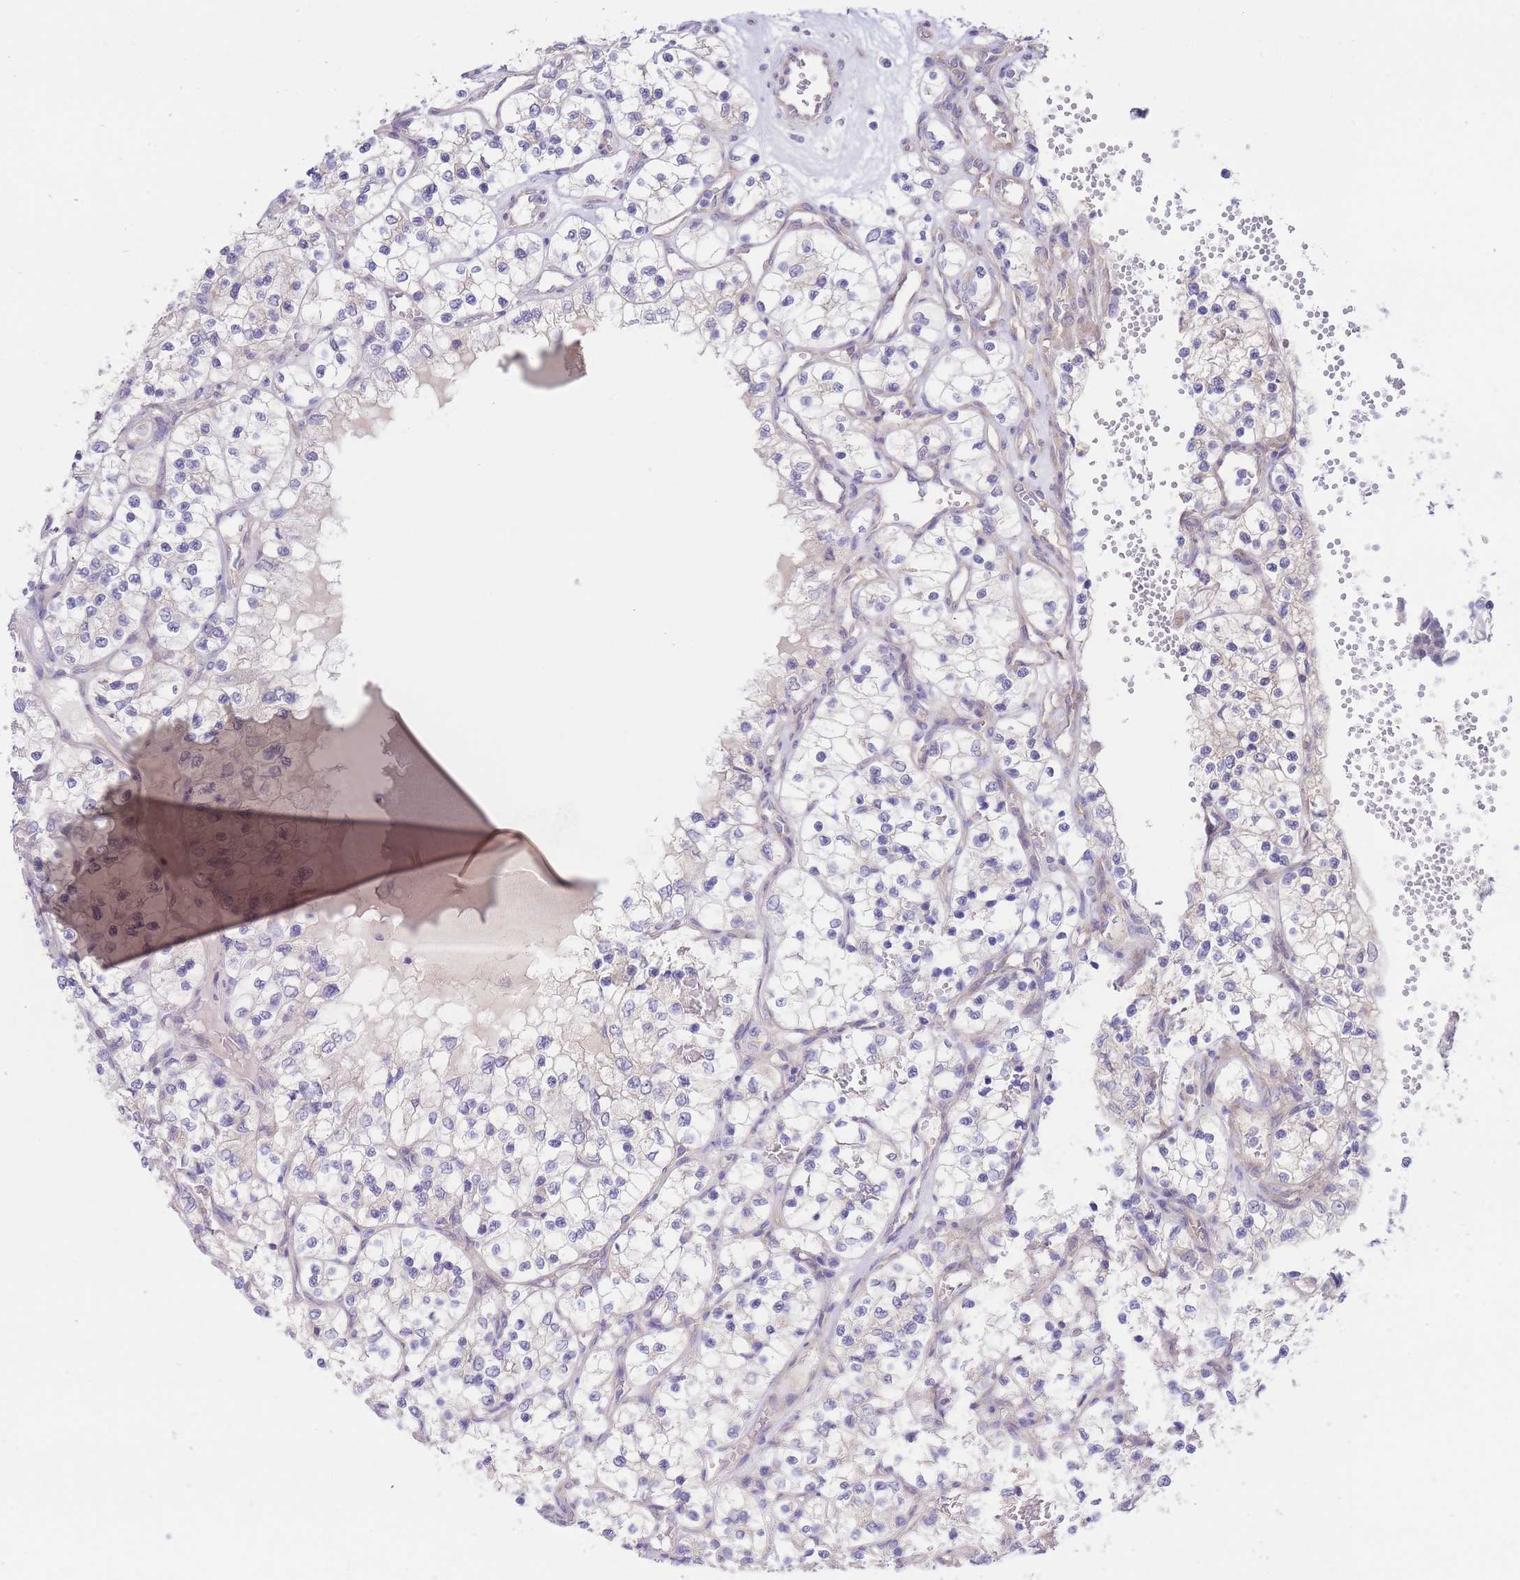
{"staining": {"intensity": "negative", "quantity": "none", "location": "none"}, "tissue": "renal cancer", "cell_type": "Tumor cells", "image_type": "cancer", "snomed": [{"axis": "morphology", "description": "Adenocarcinoma, NOS"}, {"axis": "topography", "description": "Kidney"}], "caption": "IHC histopathology image of renal cancer stained for a protein (brown), which shows no expression in tumor cells.", "gene": "ZNF281", "patient": {"sex": "female", "age": 69}}